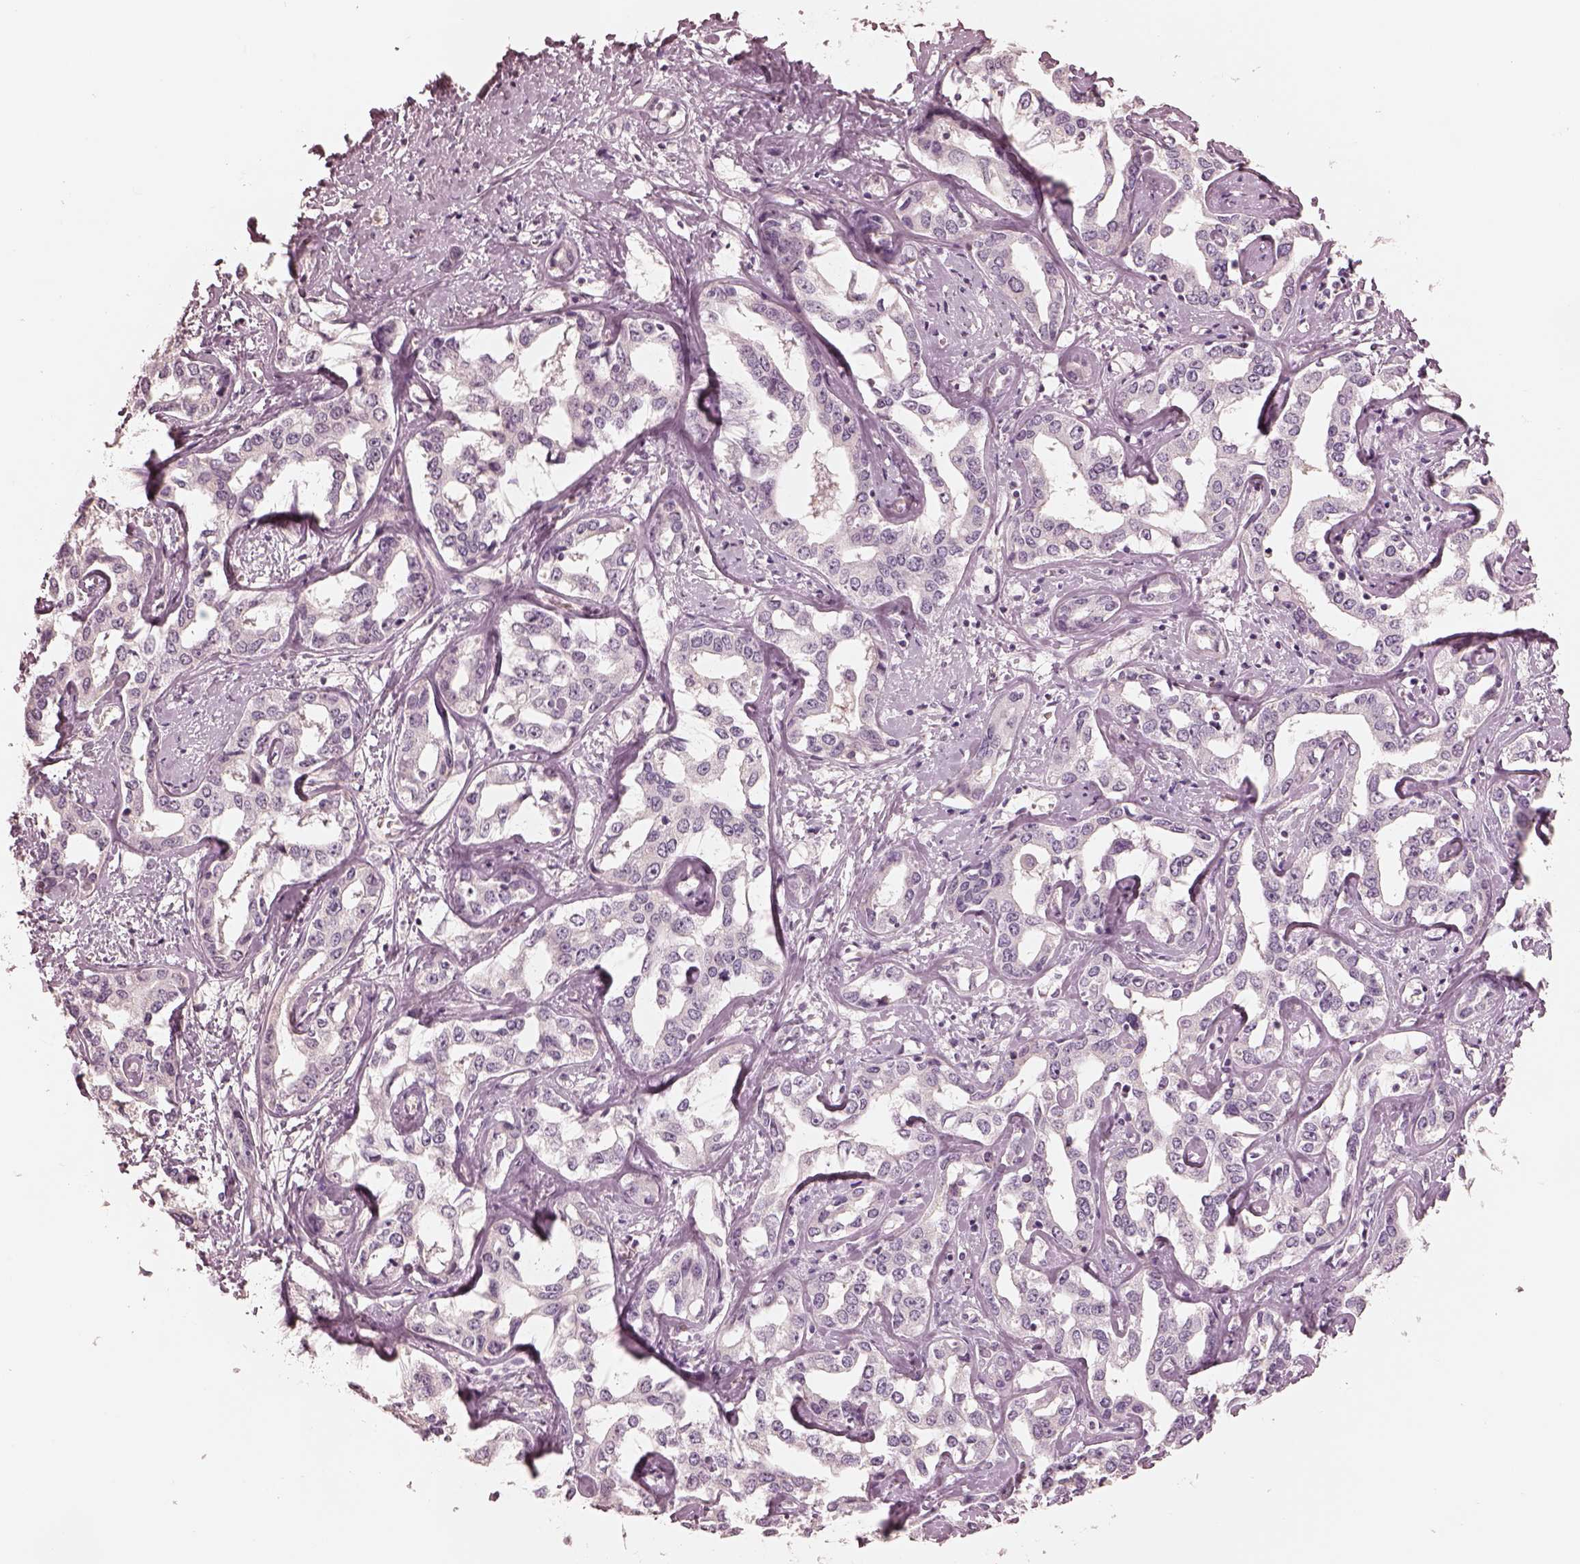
{"staining": {"intensity": "negative", "quantity": "none", "location": "none"}, "tissue": "liver cancer", "cell_type": "Tumor cells", "image_type": "cancer", "snomed": [{"axis": "morphology", "description": "Cholangiocarcinoma"}, {"axis": "topography", "description": "Liver"}], "caption": "DAB immunohistochemical staining of human liver cancer exhibits no significant staining in tumor cells.", "gene": "PRKACG", "patient": {"sex": "male", "age": 59}}